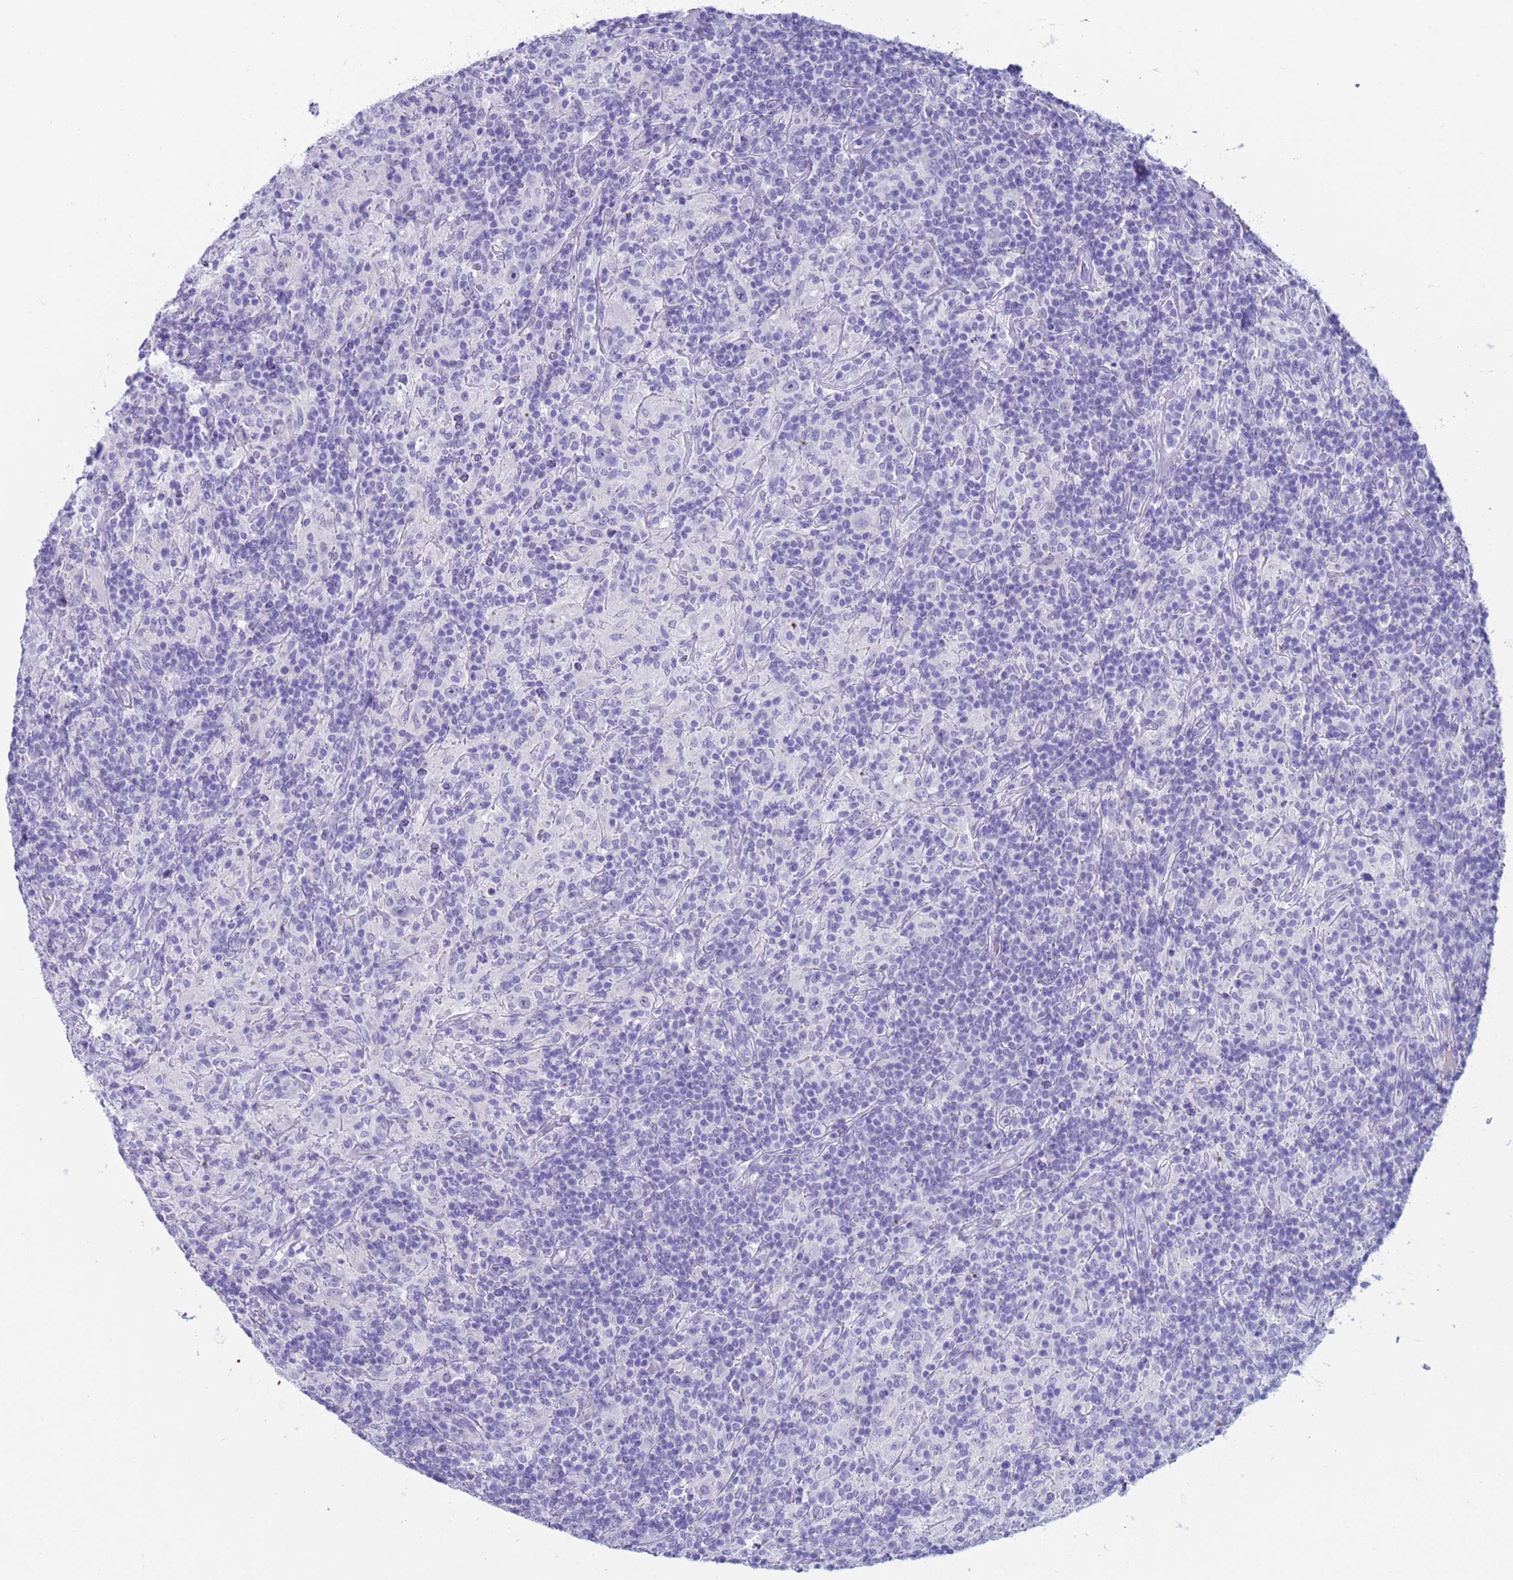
{"staining": {"intensity": "negative", "quantity": "none", "location": "none"}, "tissue": "lymphoma", "cell_type": "Tumor cells", "image_type": "cancer", "snomed": [{"axis": "morphology", "description": "Hodgkin's disease, NOS"}, {"axis": "topography", "description": "Lymph node"}], "caption": "This is an immunohistochemistry (IHC) image of Hodgkin's disease. There is no positivity in tumor cells.", "gene": "CKM", "patient": {"sex": "male", "age": 70}}